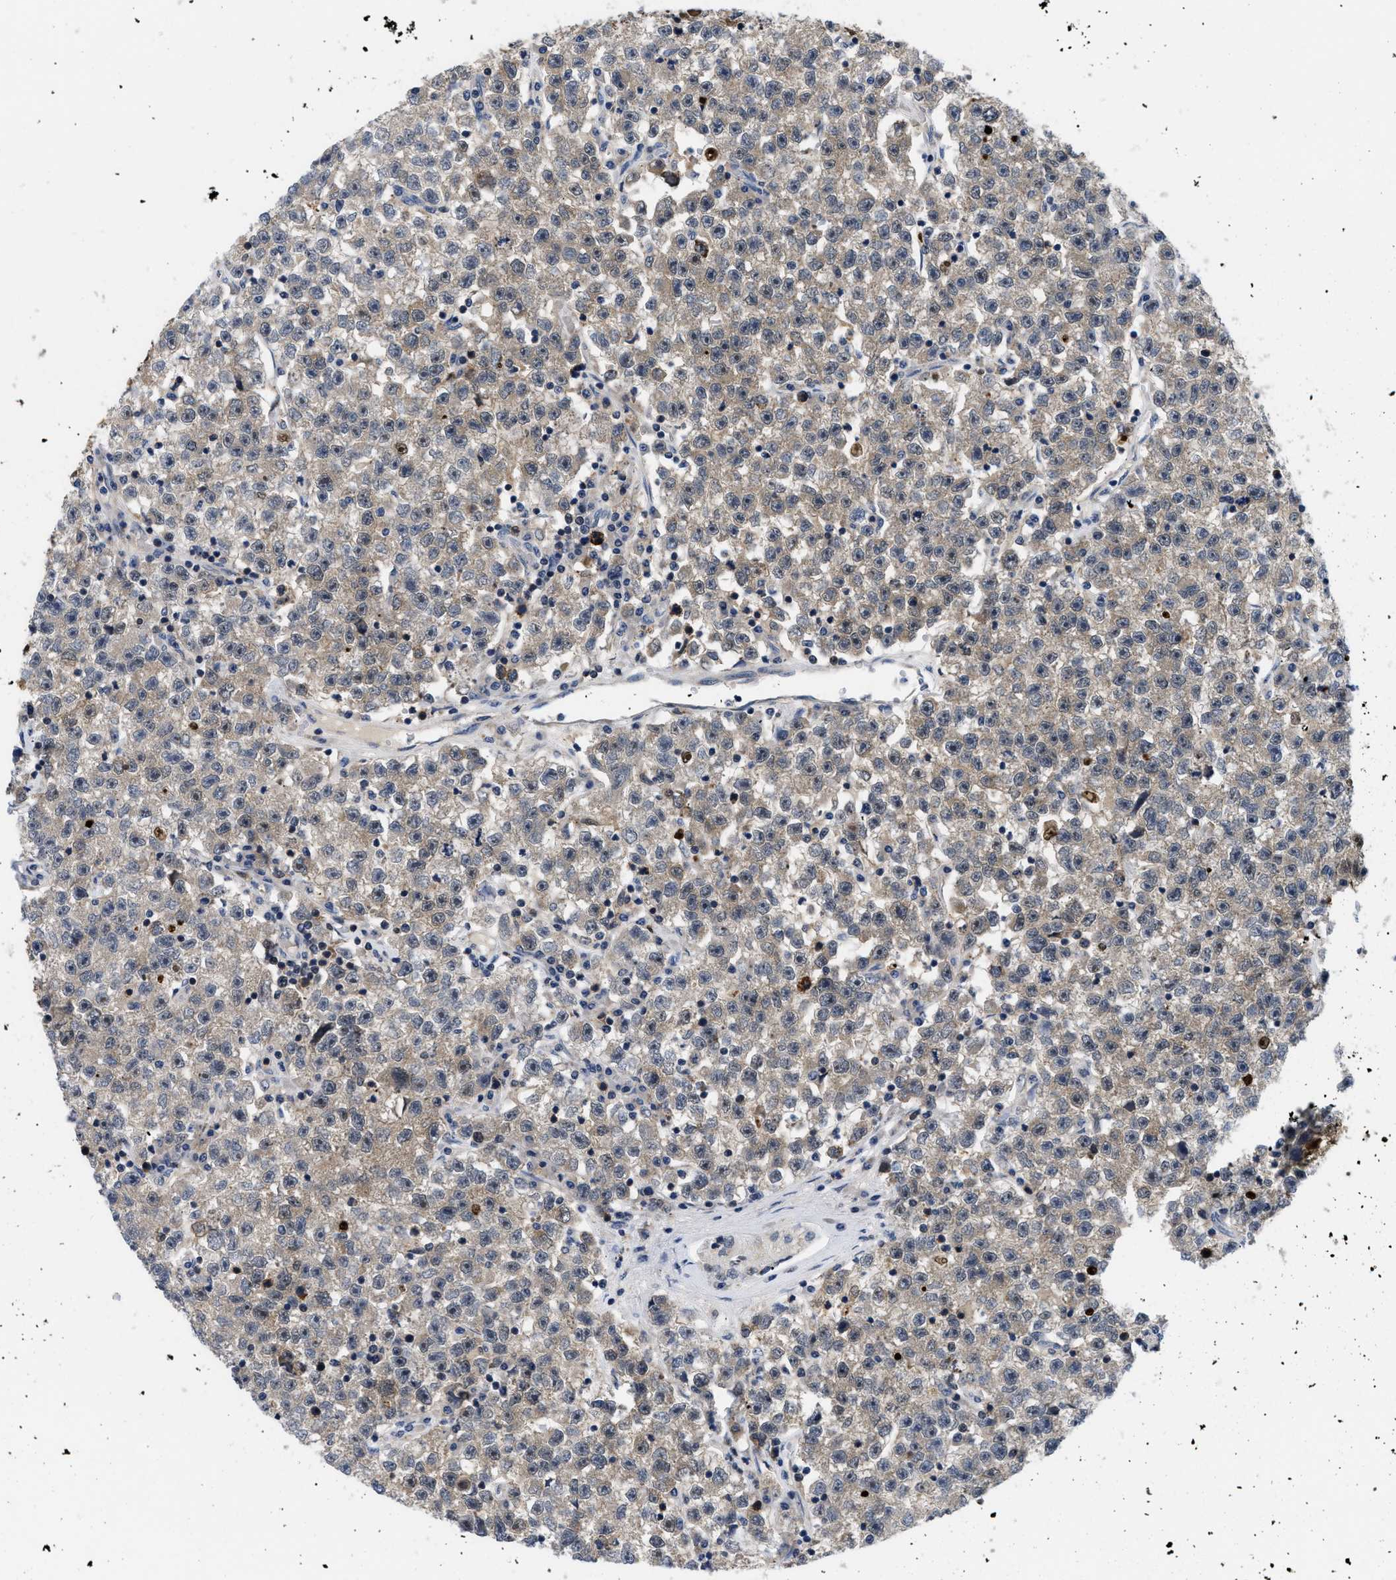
{"staining": {"intensity": "weak", "quantity": "25%-75%", "location": "cytoplasmic/membranous"}, "tissue": "testis cancer", "cell_type": "Tumor cells", "image_type": "cancer", "snomed": [{"axis": "morphology", "description": "Seminoma, NOS"}, {"axis": "topography", "description": "Testis"}], "caption": "Immunohistochemistry histopathology image of testis seminoma stained for a protein (brown), which shows low levels of weak cytoplasmic/membranous positivity in approximately 25%-75% of tumor cells.", "gene": "PITHD1", "patient": {"sex": "male", "age": 22}}